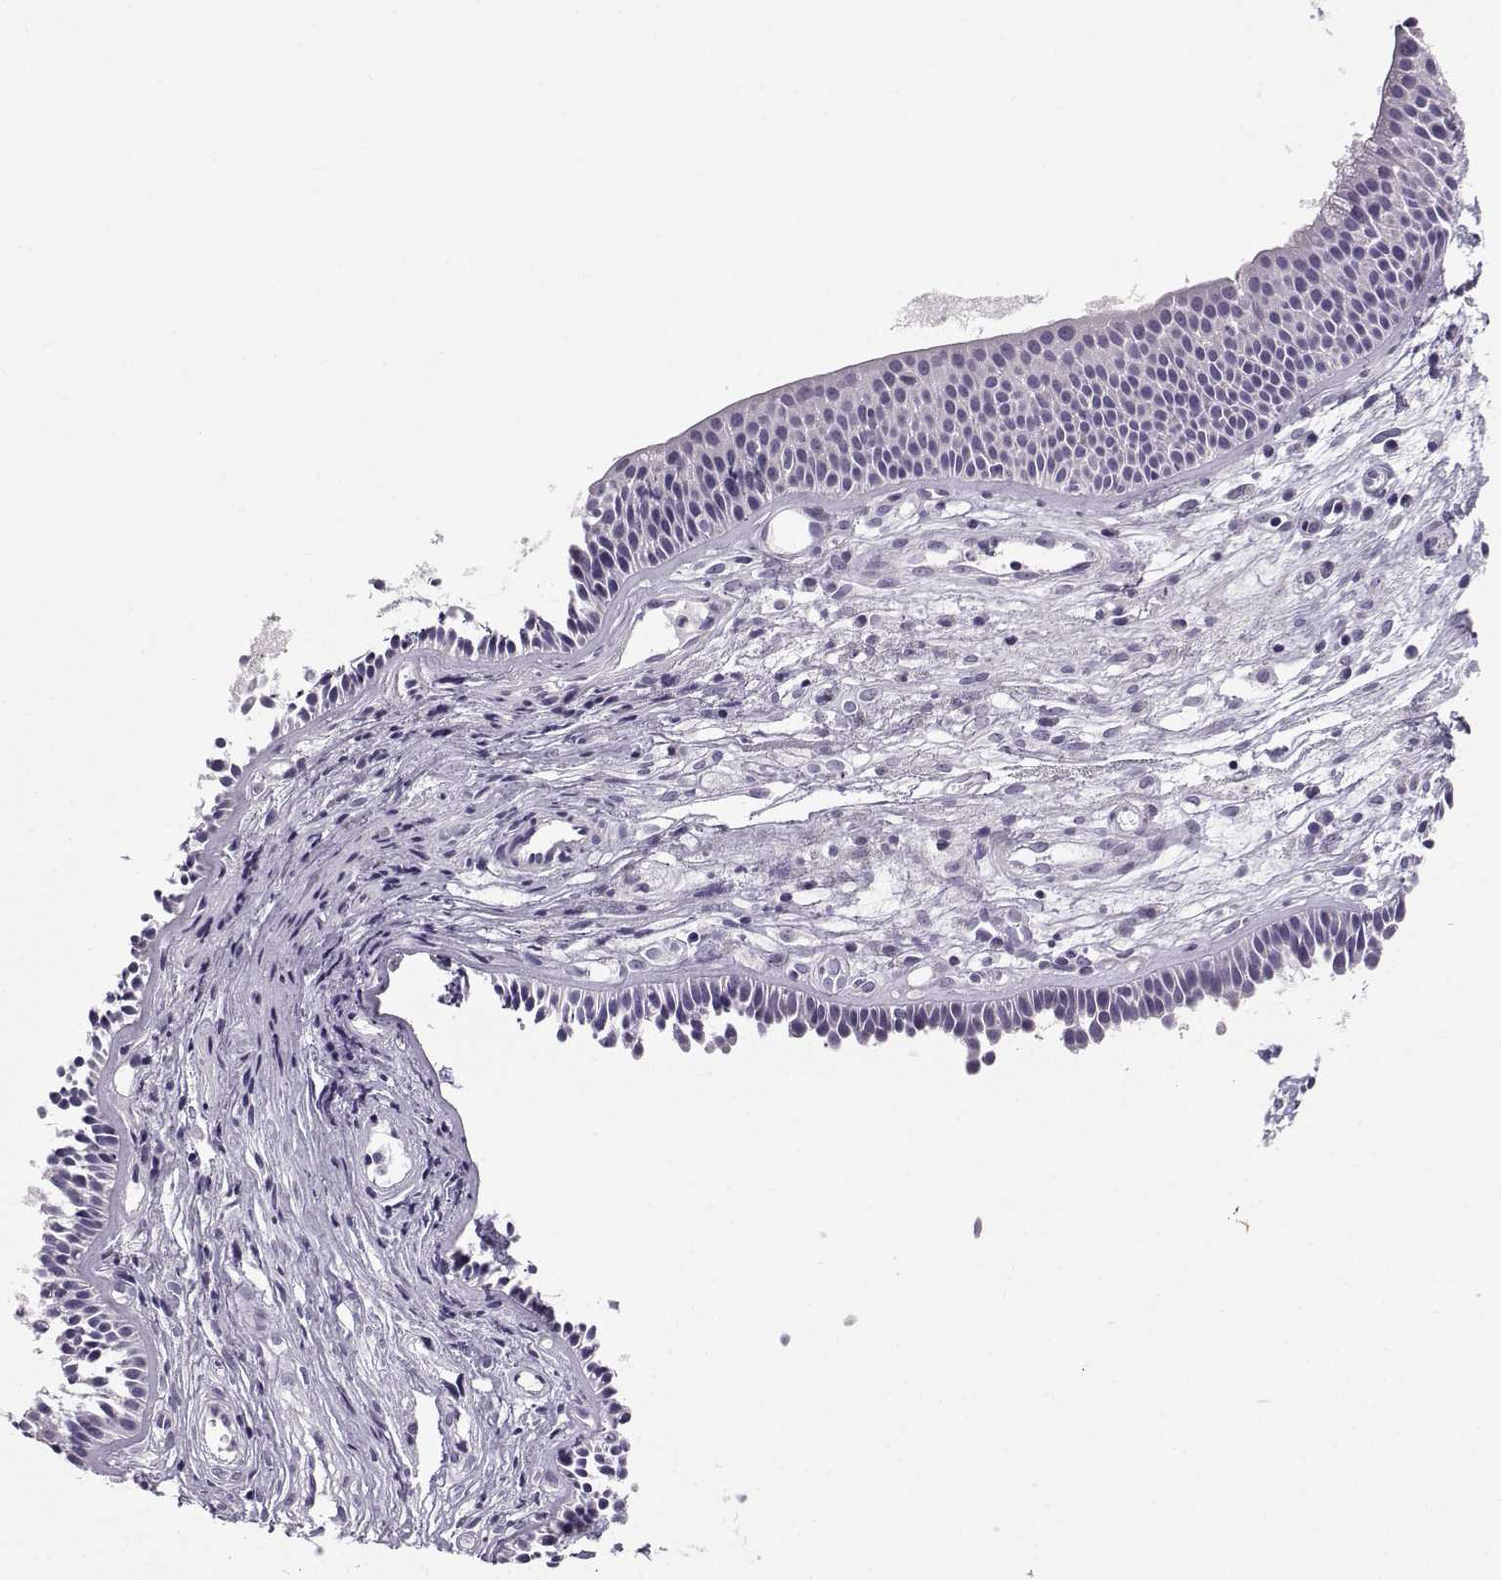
{"staining": {"intensity": "negative", "quantity": "none", "location": "none"}, "tissue": "nasopharynx", "cell_type": "Respiratory epithelial cells", "image_type": "normal", "snomed": [{"axis": "morphology", "description": "Normal tissue, NOS"}, {"axis": "topography", "description": "Nasopharynx"}], "caption": "The immunohistochemistry (IHC) micrograph has no significant positivity in respiratory epithelial cells of nasopharynx. (DAB immunohistochemistry with hematoxylin counter stain).", "gene": "ZBTB8B", "patient": {"sex": "male", "age": 31}}